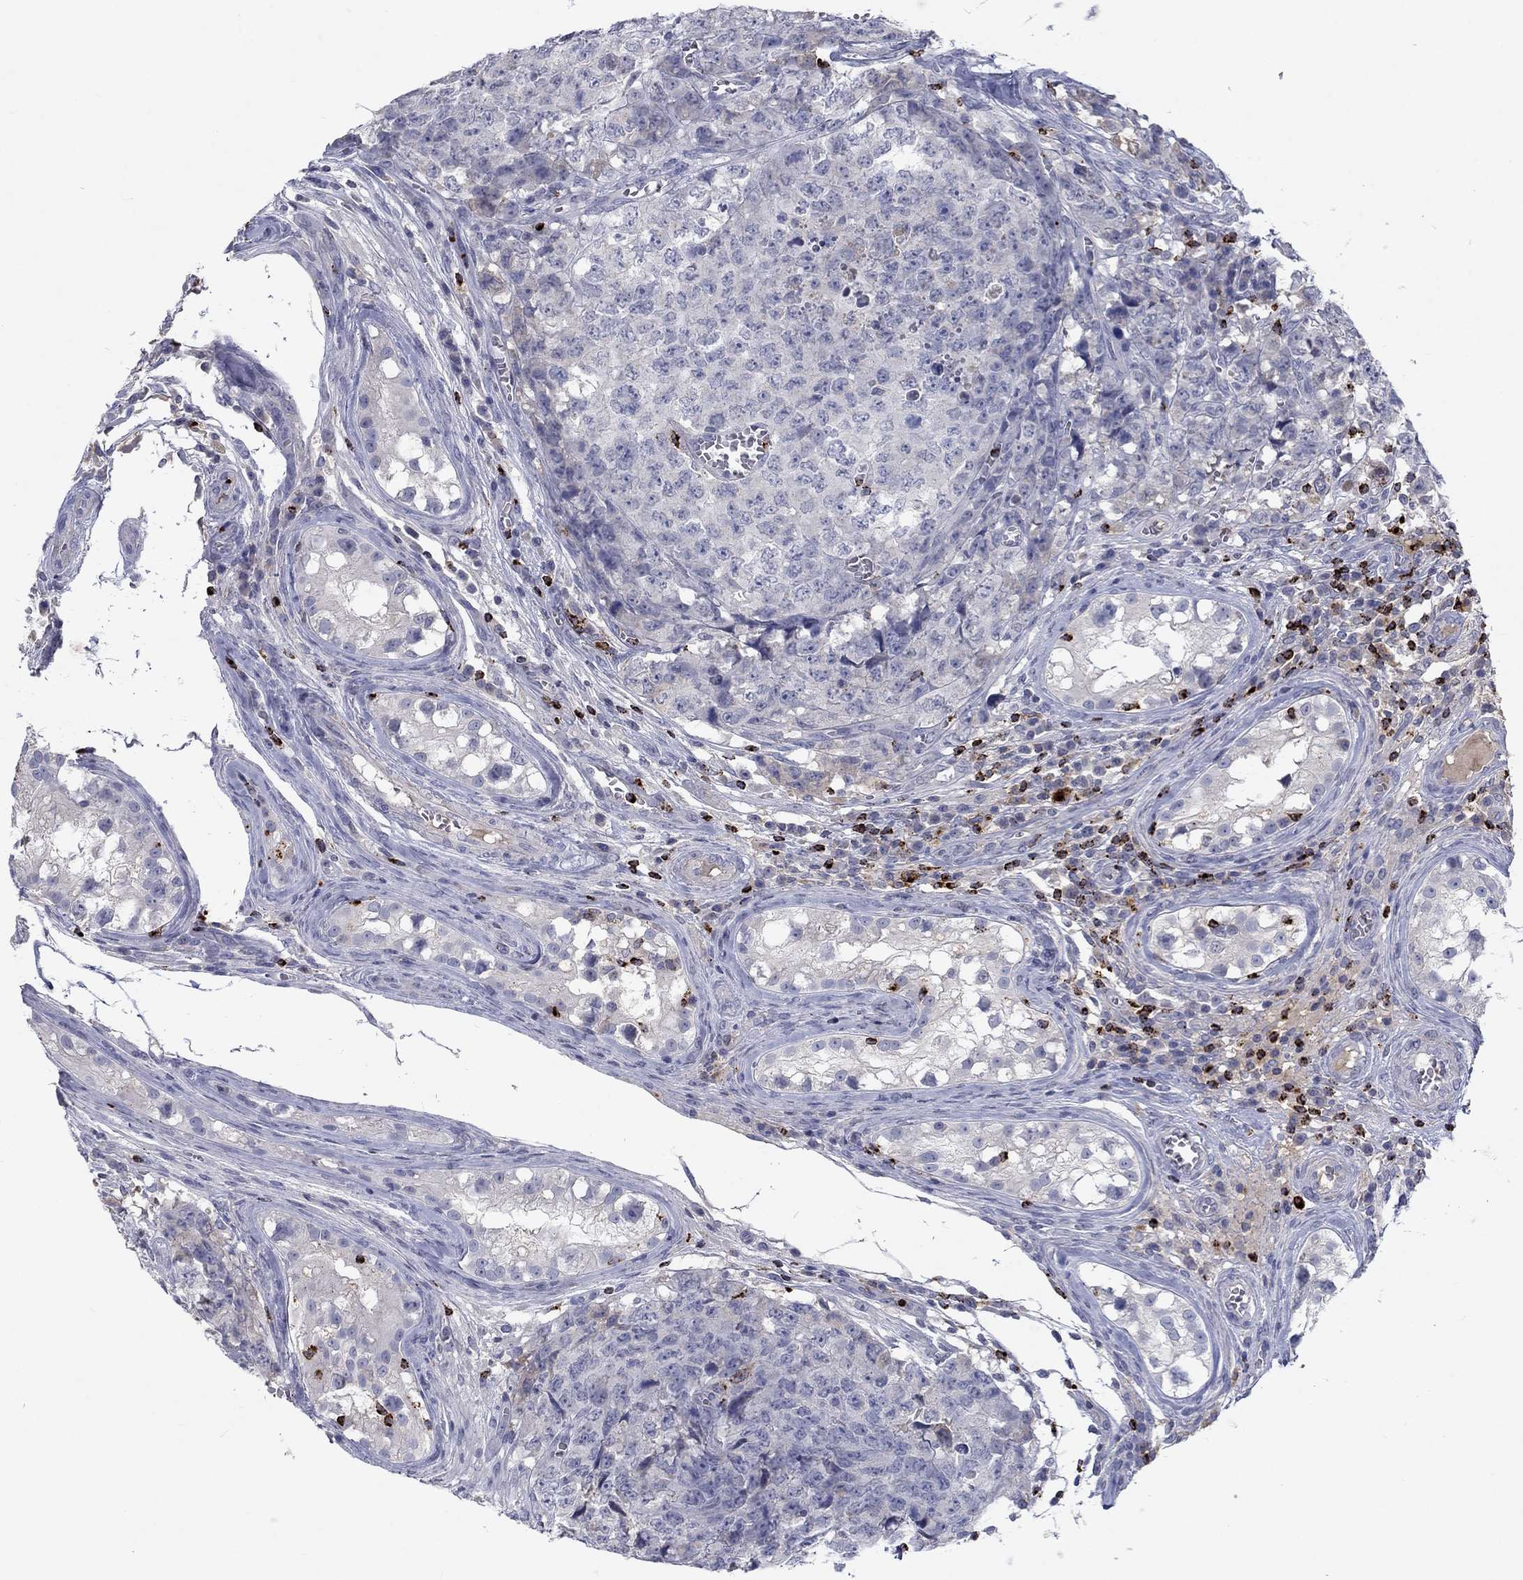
{"staining": {"intensity": "negative", "quantity": "none", "location": "none"}, "tissue": "testis cancer", "cell_type": "Tumor cells", "image_type": "cancer", "snomed": [{"axis": "morphology", "description": "Carcinoma, Embryonal, NOS"}, {"axis": "topography", "description": "Testis"}], "caption": "Immunohistochemistry (IHC) image of human testis cancer stained for a protein (brown), which demonstrates no expression in tumor cells.", "gene": "GZMA", "patient": {"sex": "male", "age": 23}}